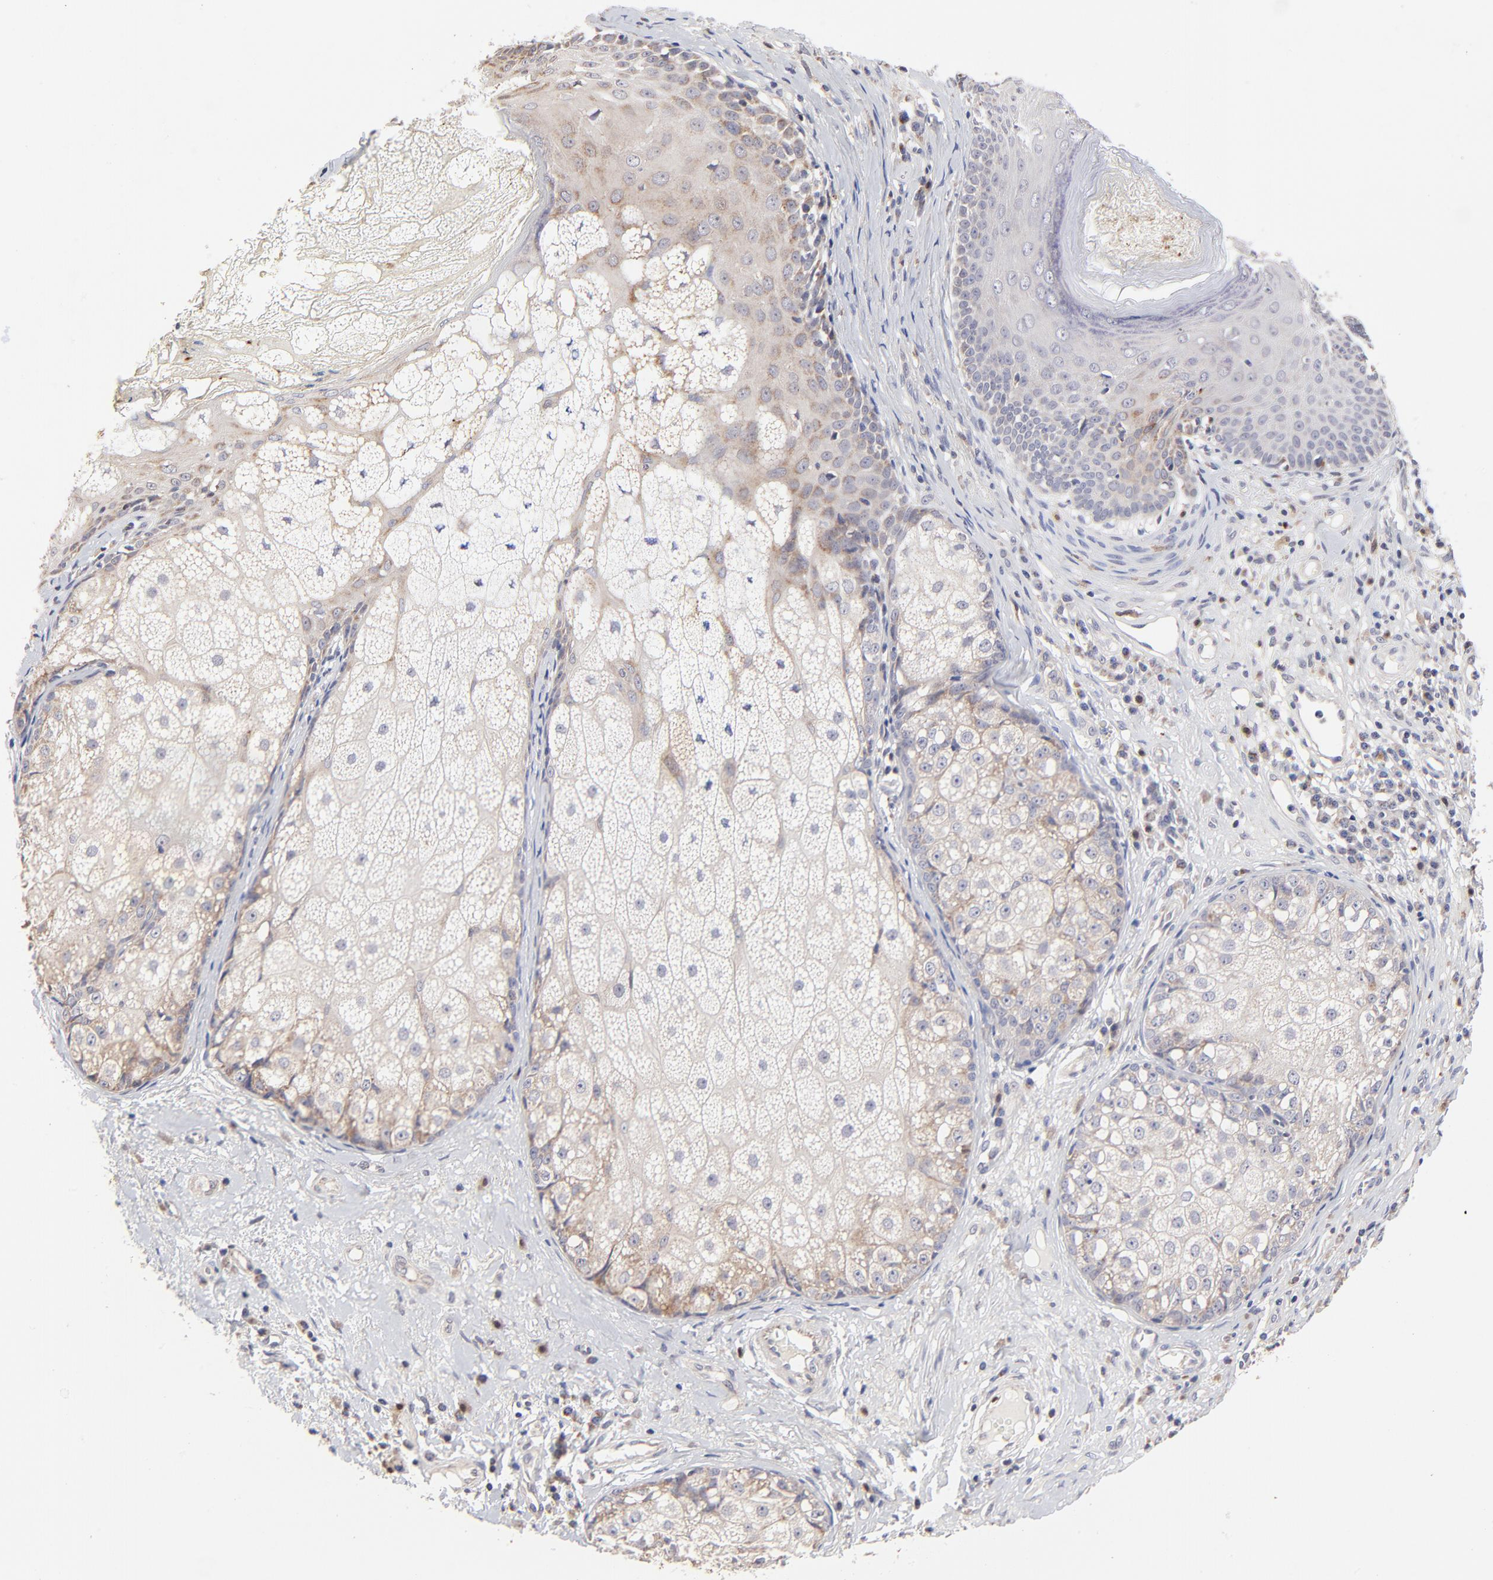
{"staining": {"intensity": "negative", "quantity": "none", "location": "none"}, "tissue": "skin cancer", "cell_type": "Tumor cells", "image_type": "cancer", "snomed": [{"axis": "morphology", "description": "Basal cell carcinoma"}, {"axis": "topography", "description": "Skin"}], "caption": "IHC of human skin basal cell carcinoma reveals no expression in tumor cells.", "gene": "FBXL12", "patient": {"sex": "male", "age": 87}}